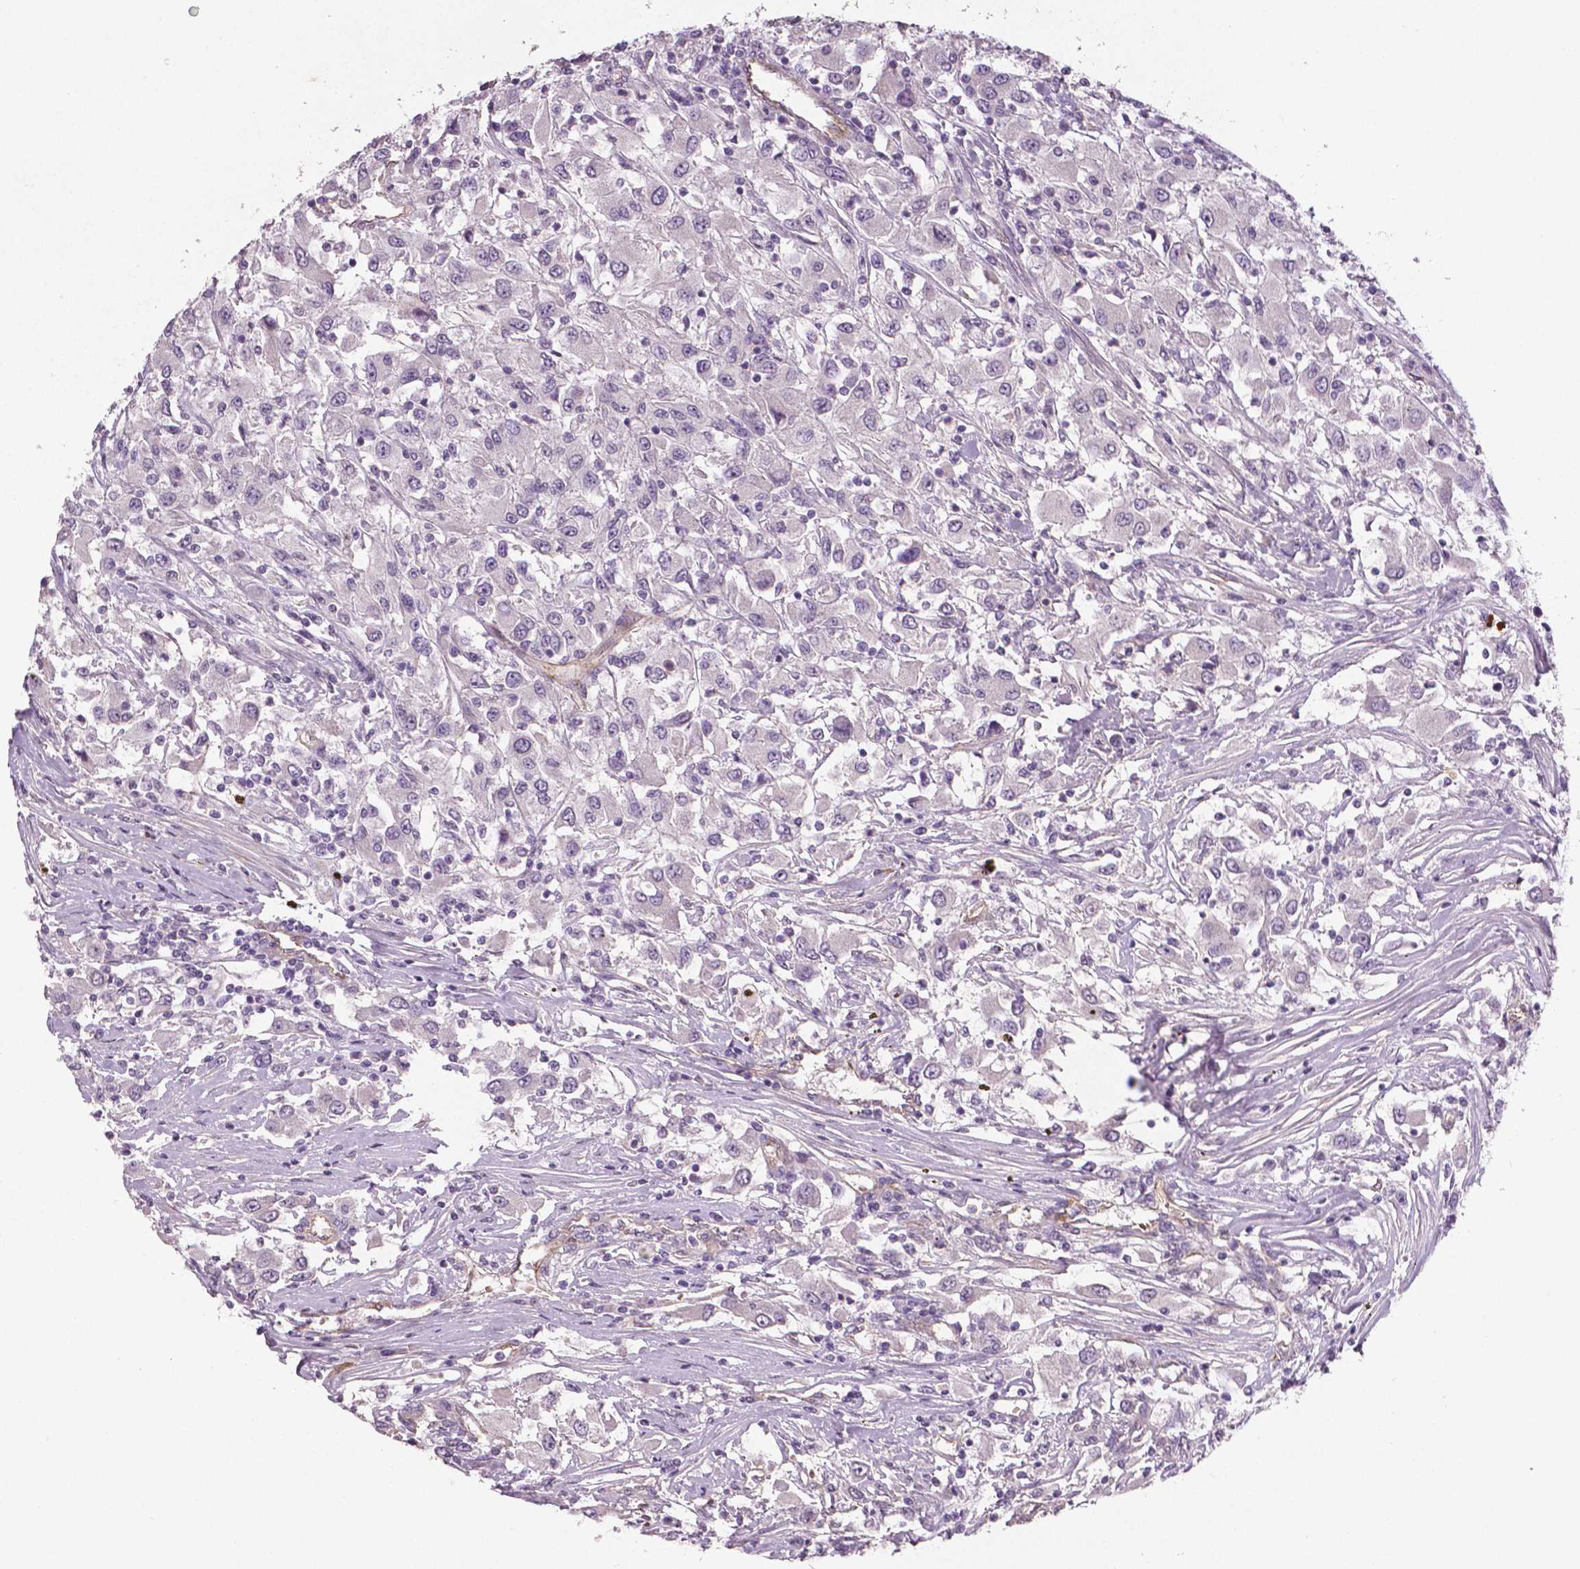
{"staining": {"intensity": "negative", "quantity": "none", "location": "none"}, "tissue": "renal cancer", "cell_type": "Tumor cells", "image_type": "cancer", "snomed": [{"axis": "morphology", "description": "Adenocarcinoma, NOS"}, {"axis": "topography", "description": "Kidney"}], "caption": "Histopathology image shows no significant protein expression in tumor cells of renal cancer (adenocarcinoma).", "gene": "FLT1", "patient": {"sex": "female", "age": 67}}